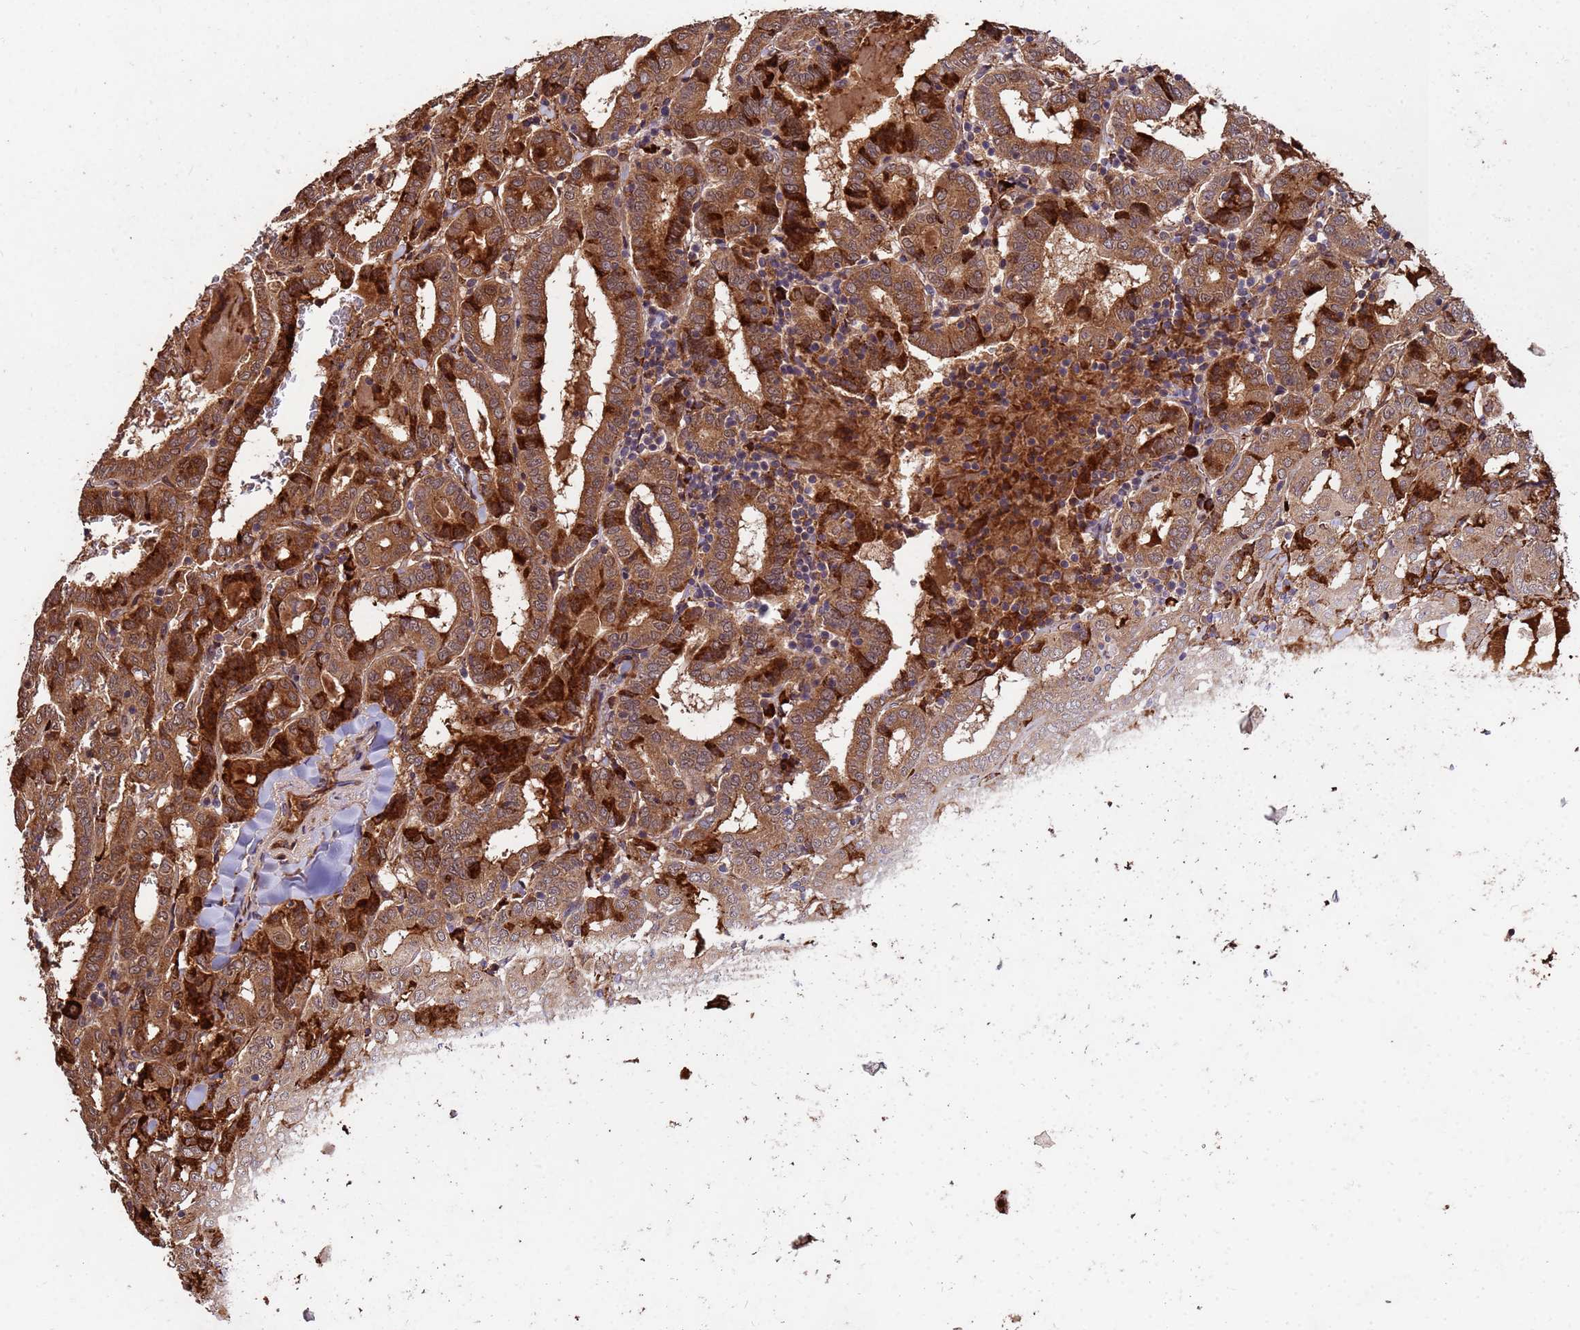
{"staining": {"intensity": "strong", "quantity": ">75%", "location": "cytoplasmic/membranous"}, "tissue": "thyroid cancer", "cell_type": "Tumor cells", "image_type": "cancer", "snomed": [{"axis": "morphology", "description": "Papillary adenocarcinoma, NOS"}, {"axis": "topography", "description": "Thyroid gland"}], "caption": "This is an image of immunohistochemistry (IHC) staining of papillary adenocarcinoma (thyroid), which shows strong staining in the cytoplasmic/membranous of tumor cells.", "gene": "ZNF619", "patient": {"sex": "female", "age": 72}}